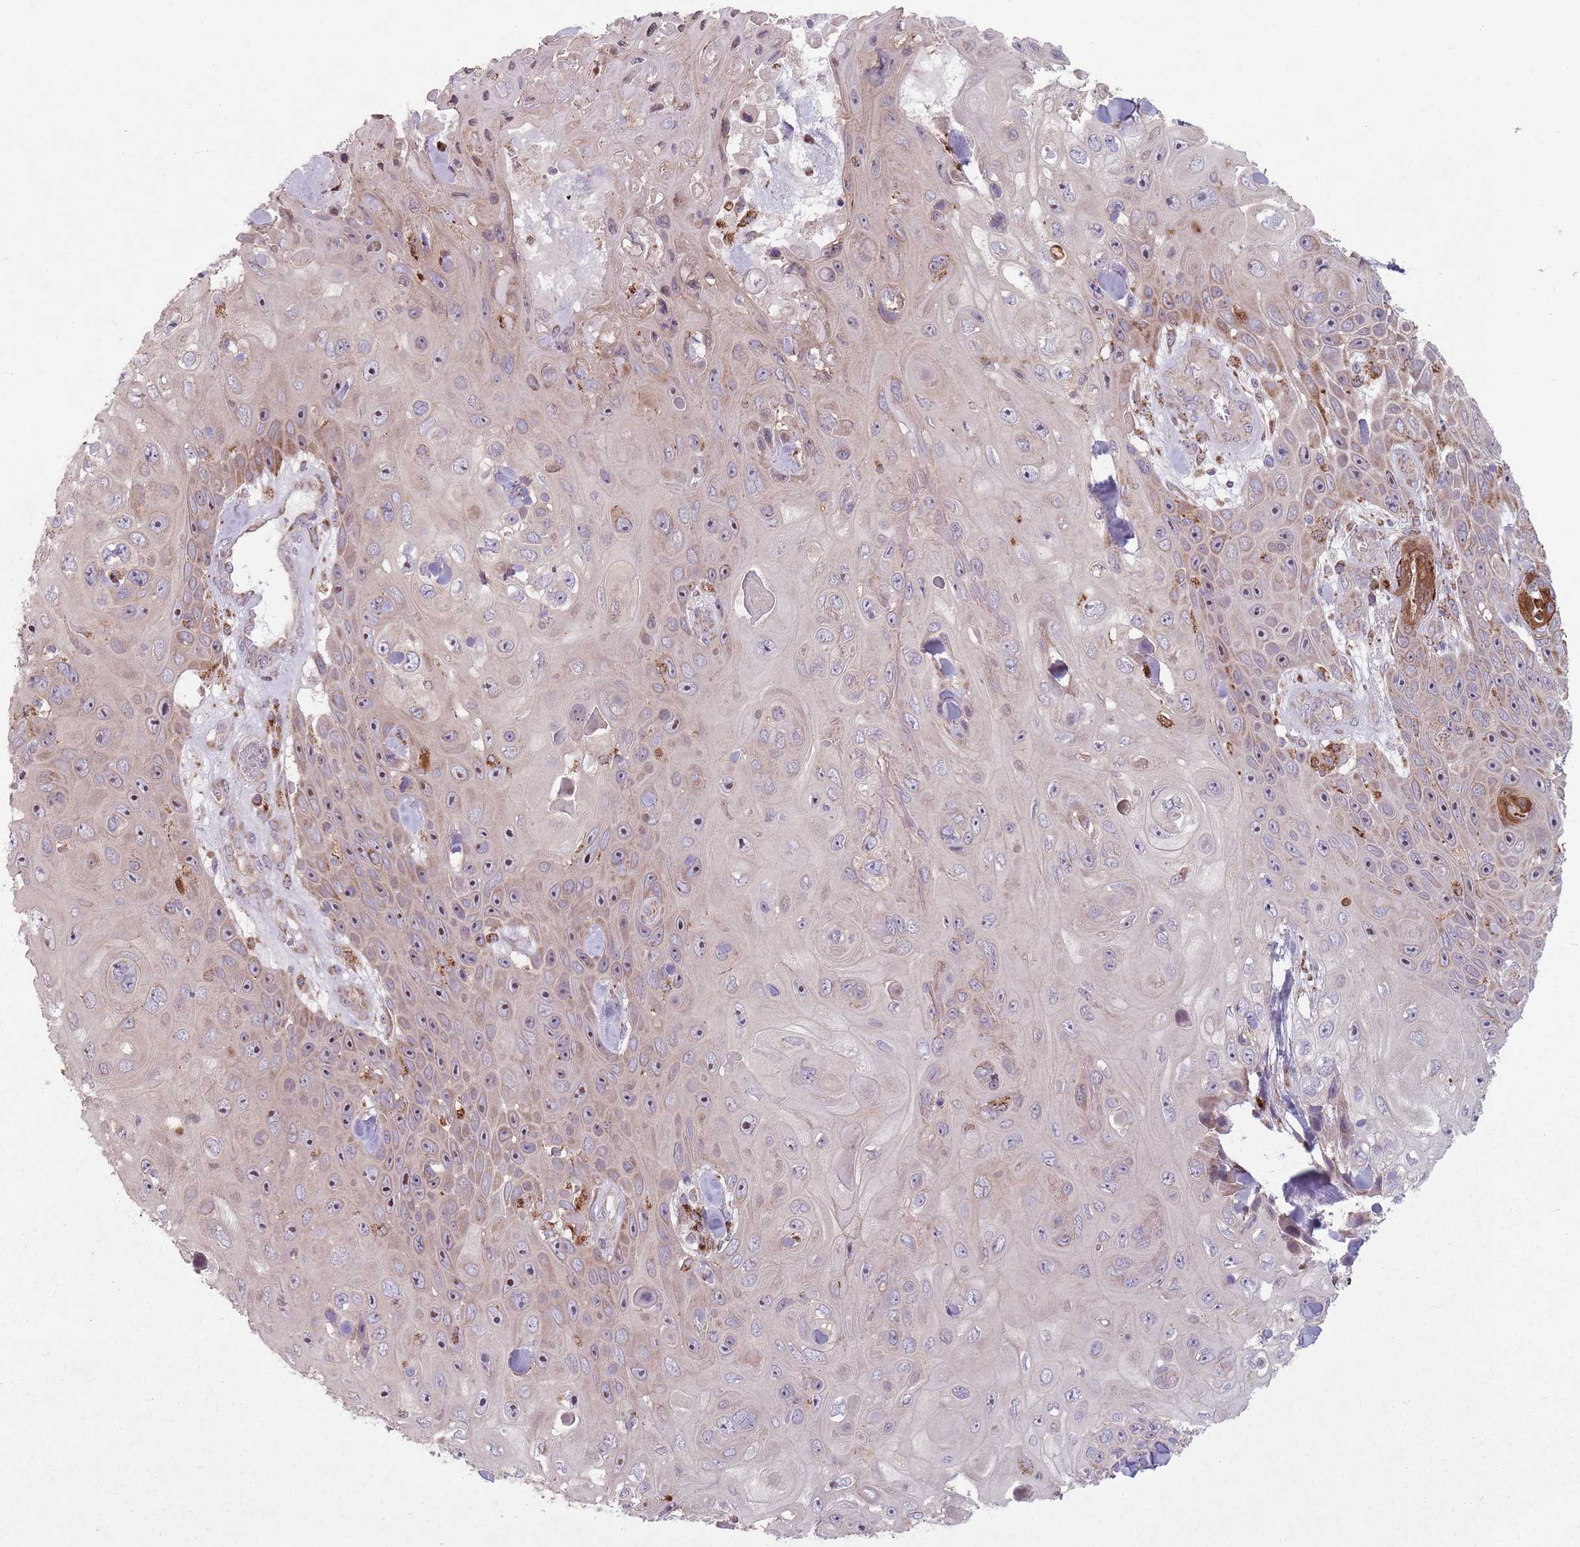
{"staining": {"intensity": "weak", "quantity": "<25%", "location": "cytoplasmic/membranous"}, "tissue": "skin cancer", "cell_type": "Tumor cells", "image_type": "cancer", "snomed": [{"axis": "morphology", "description": "Squamous cell carcinoma, NOS"}, {"axis": "topography", "description": "Skin"}], "caption": "This is an immunohistochemistry (IHC) micrograph of skin cancer. There is no staining in tumor cells.", "gene": "OR10Q1", "patient": {"sex": "male", "age": 82}}